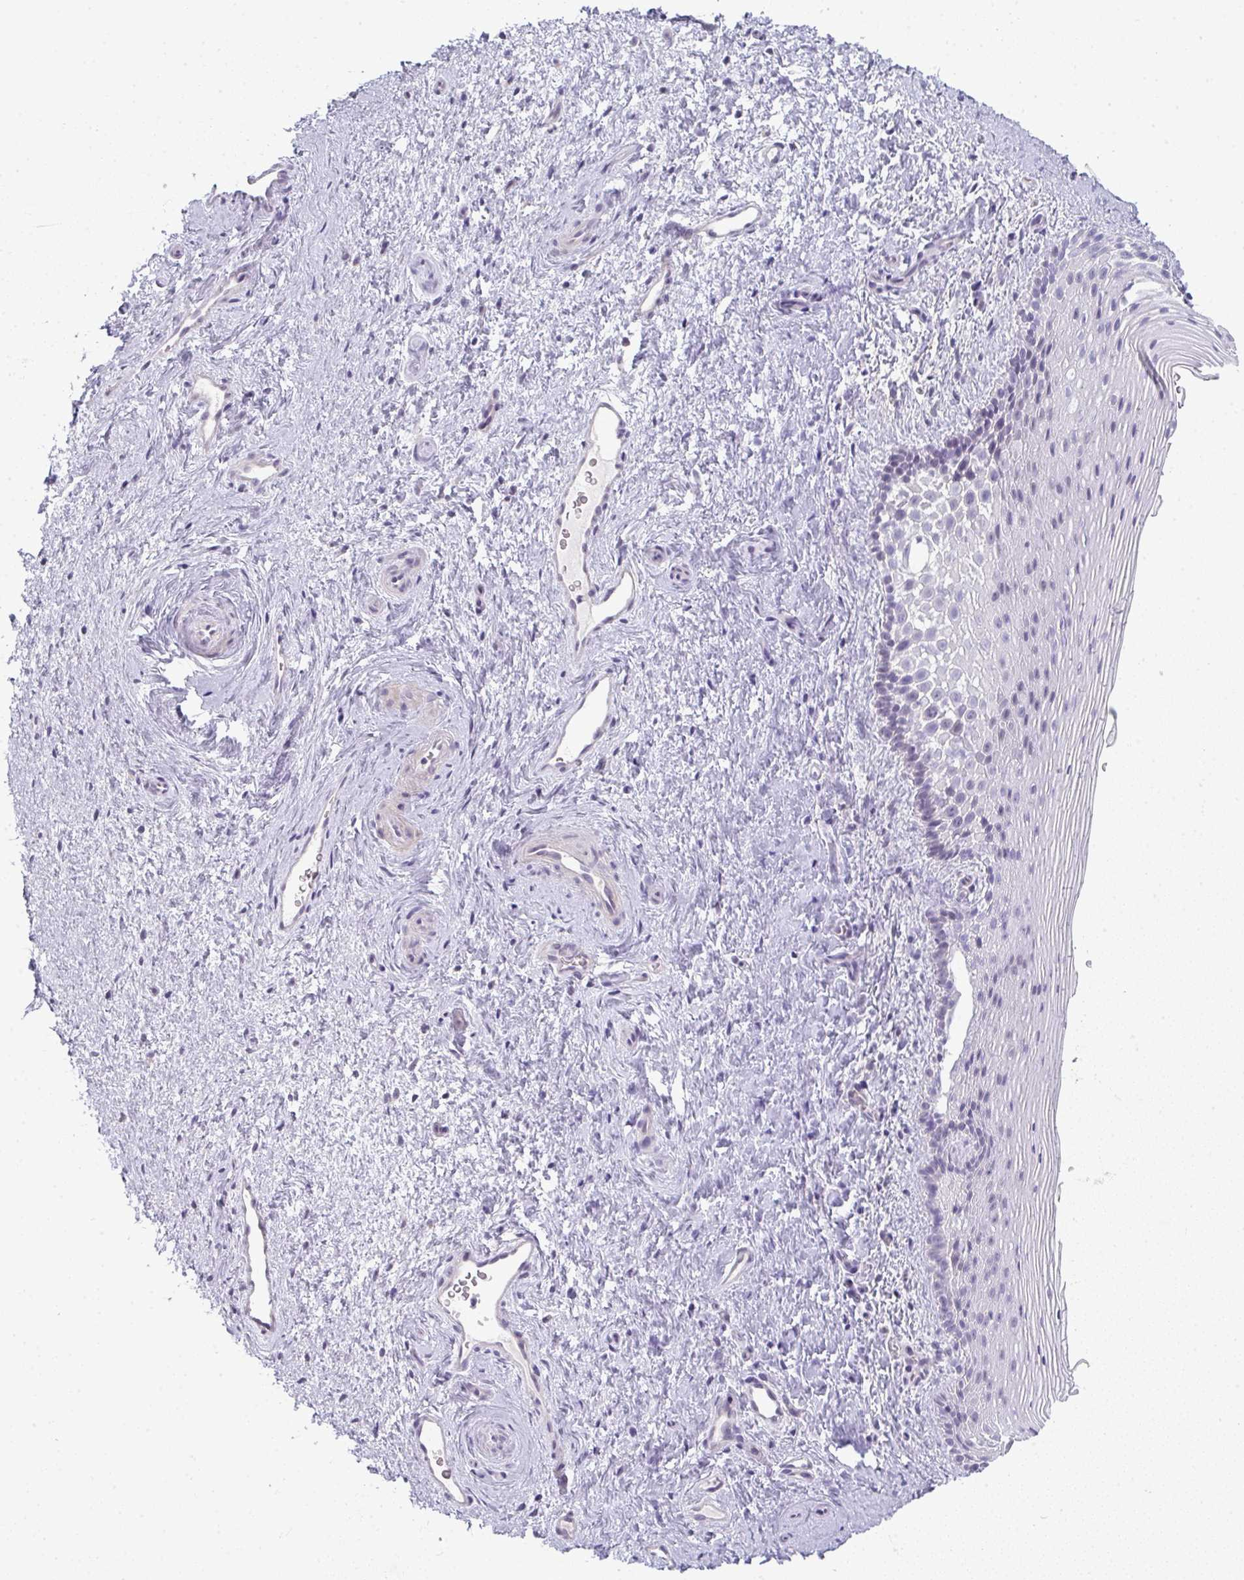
{"staining": {"intensity": "weak", "quantity": "<25%", "location": "nuclear"}, "tissue": "vagina", "cell_type": "Squamous epithelial cells", "image_type": "normal", "snomed": [{"axis": "morphology", "description": "Normal tissue, NOS"}, {"axis": "topography", "description": "Vagina"}], "caption": "Immunohistochemistry histopathology image of unremarkable vagina: vagina stained with DAB demonstrates no significant protein positivity in squamous epithelial cells. (Stains: DAB (3,3'-diaminobenzidine) IHC with hematoxylin counter stain, Microscopy: brightfield microscopy at high magnification).", "gene": "TEX33", "patient": {"sex": "female", "age": 51}}